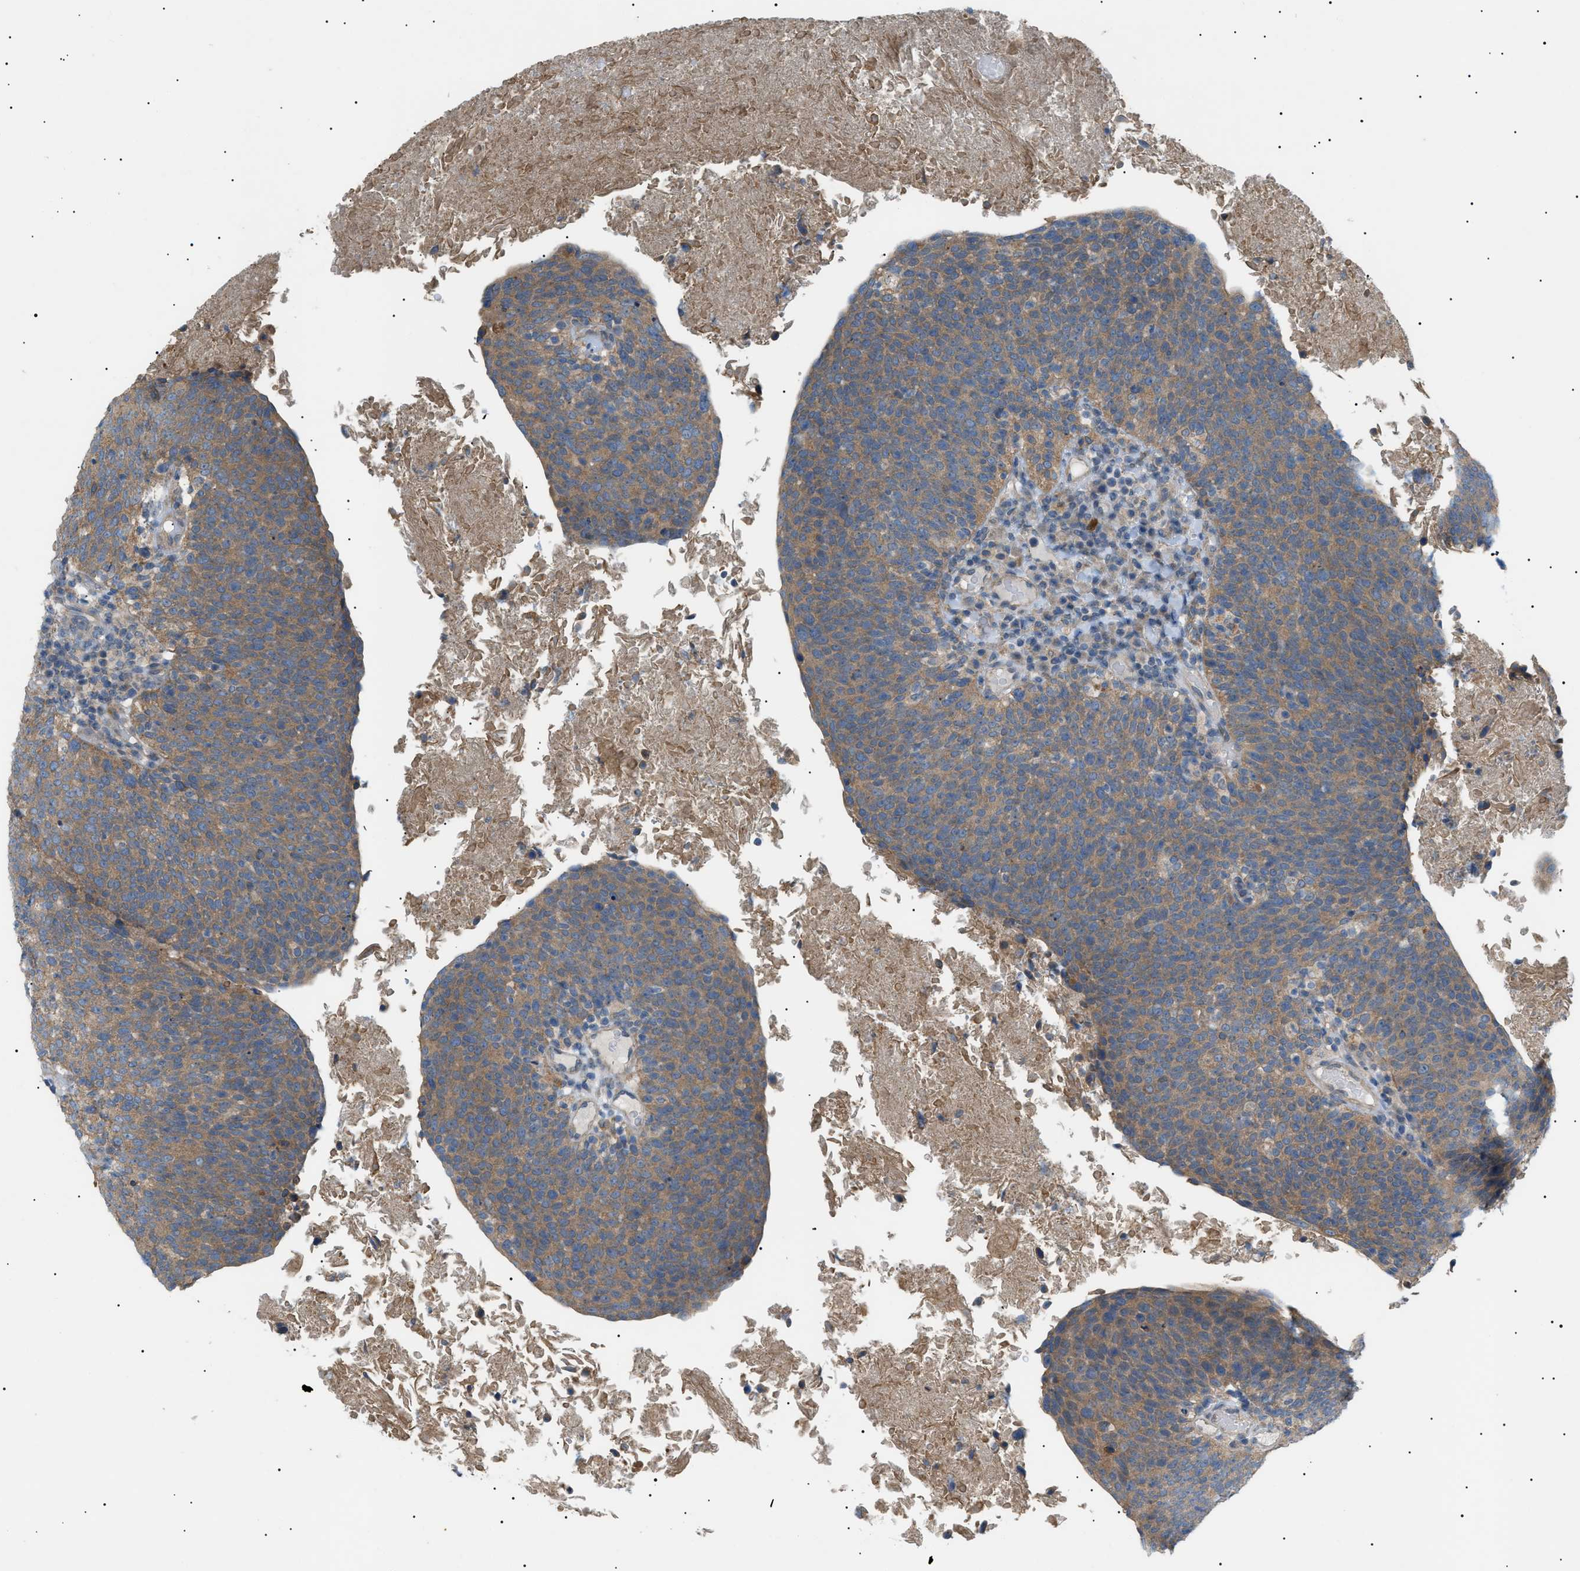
{"staining": {"intensity": "moderate", "quantity": ">75%", "location": "cytoplasmic/membranous"}, "tissue": "head and neck cancer", "cell_type": "Tumor cells", "image_type": "cancer", "snomed": [{"axis": "morphology", "description": "Squamous cell carcinoma, NOS"}, {"axis": "morphology", "description": "Squamous cell carcinoma, metastatic, NOS"}, {"axis": "topography", "description": "Lymph node"}, {"axis": "topography", "description": "Head-Neck"}], "caption": "The photomicrograph displays a brown stain indicating the presence of a protein in the cytoplasmic/membranous of tumor cells in head and neck squamous cell carcinoma.", "gene": "IRS2", "patient": {"sex": "male", "age": 62}}